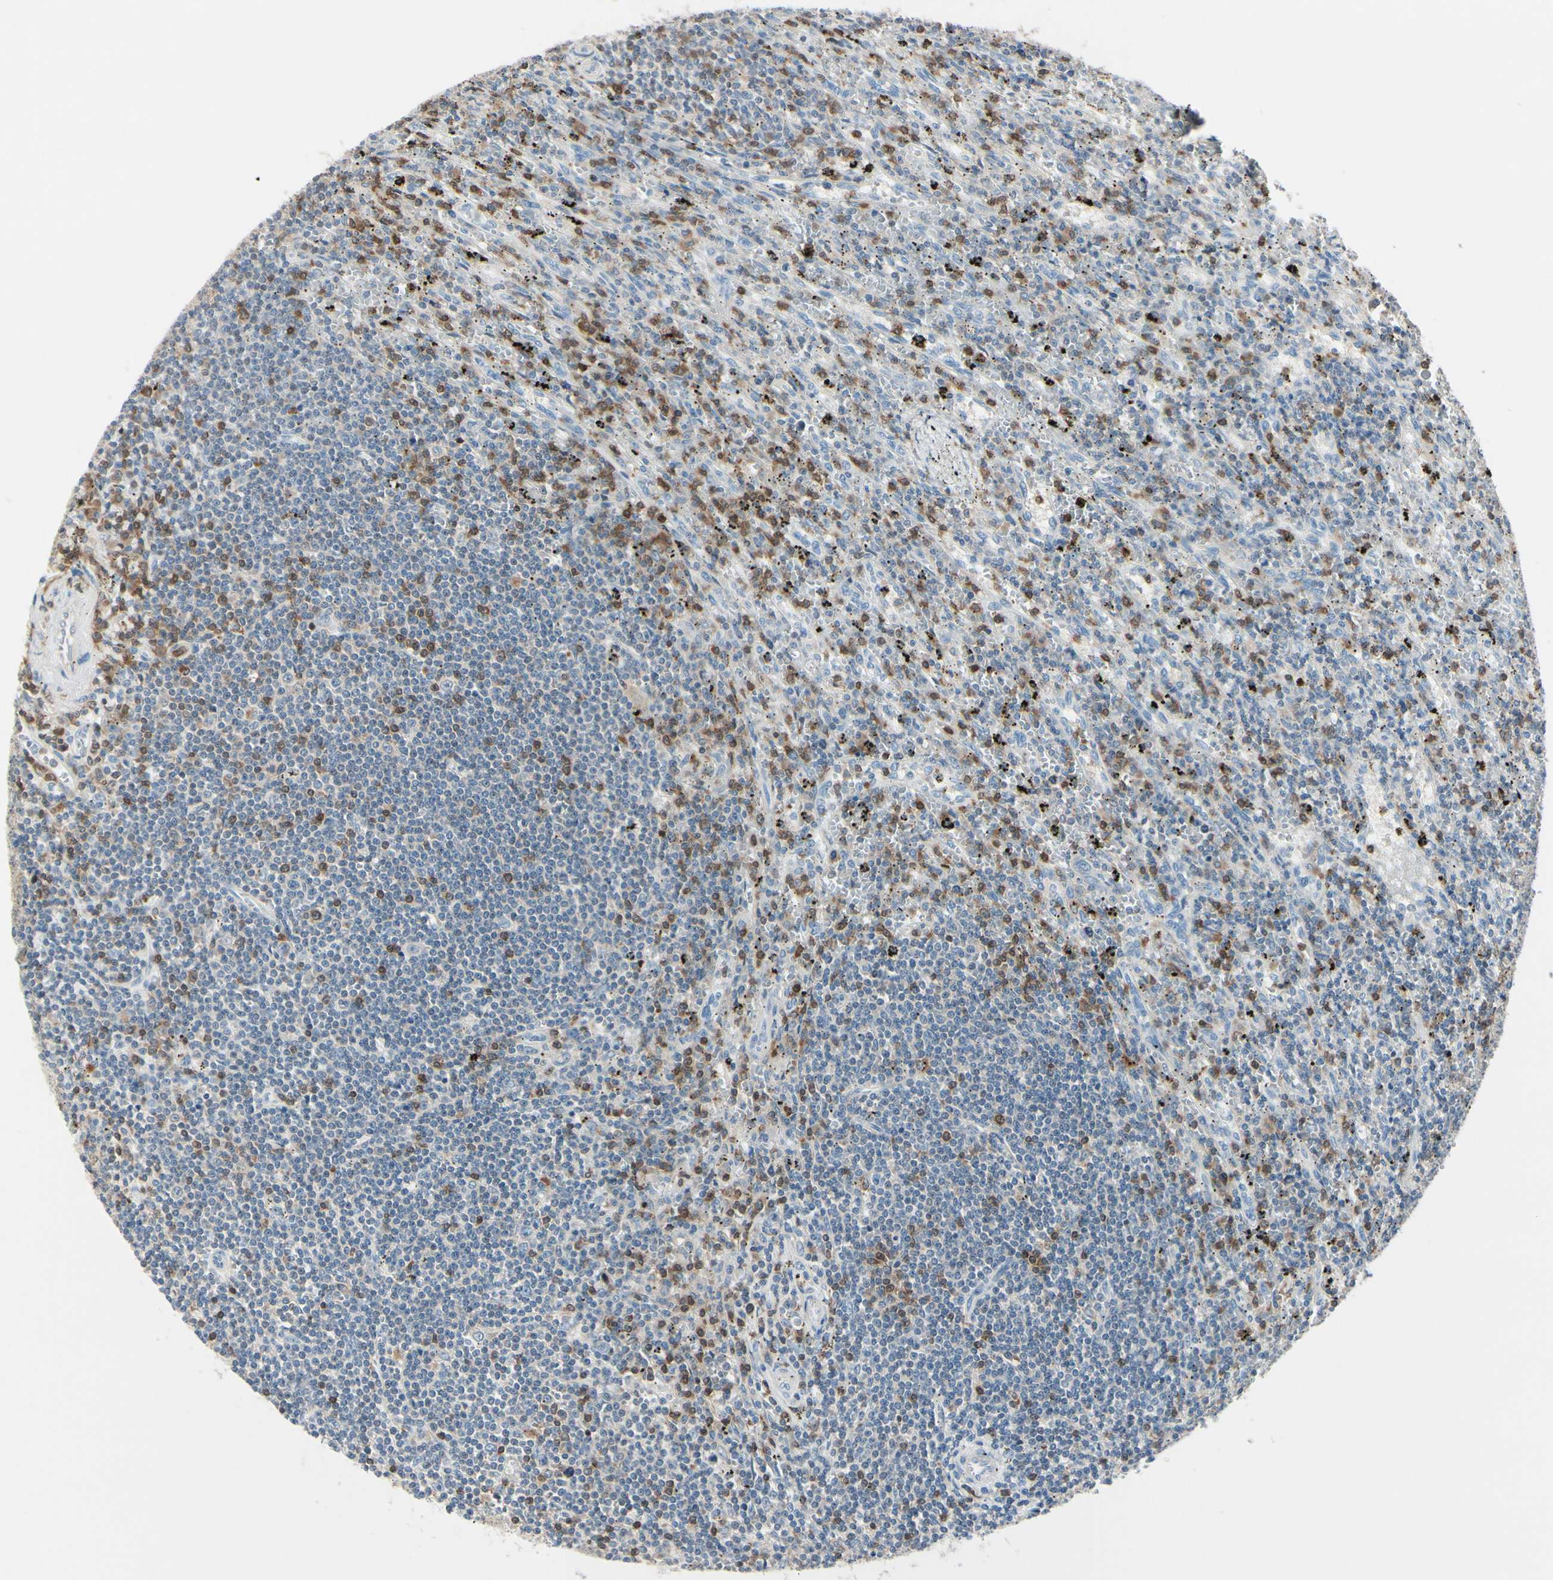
{"staining": {"intensity": "negative", "quantity": "none", "location": "none"}, "tissue": "lymphoma", "cell_type": "Tumor cells", "image_type": "cancer", "snomed": [{"axis": "morphology", "description": "Malignant lymphoma, non-Hodgkin's type, Low grade"}, {"axis": "topography", "description": "Spleen"}], "caption": "DAB immunohistochemical staining of lymphoma reveals no significant positivity in tumor cells.", "gene": "SLC9A3R1", "patient": {"sex": "male", "age": 76}}